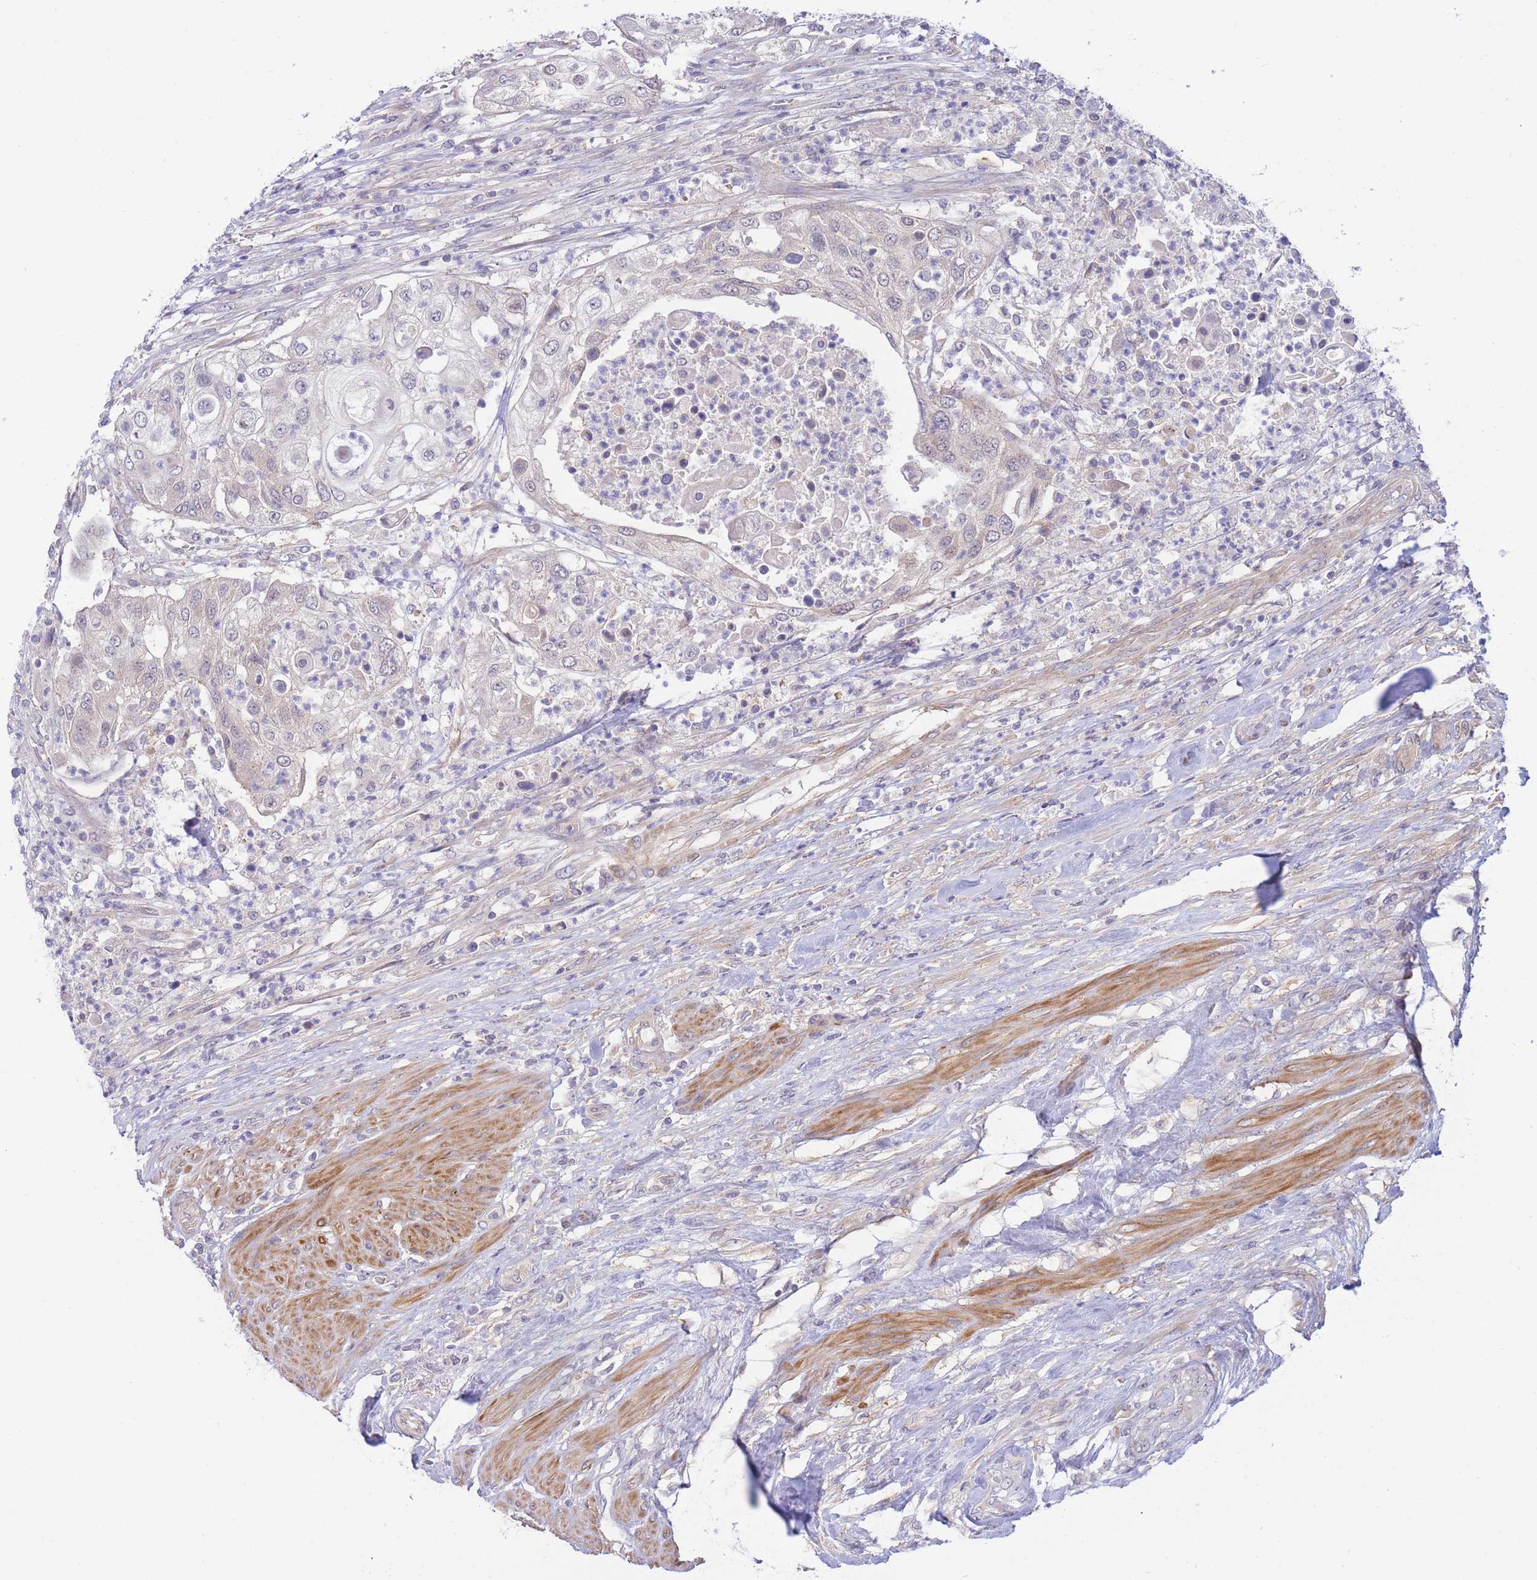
{"staining": {"intensity": "negative", "quantity": "none", "location": "none"}, "tissue": "urothelial cancer", "cell_type": "Tumor cells", "image_type": "cancer", "snomed": [{"axis": "morphology", "description": "Urothelial carcinoma, High grade"}, {"axis": "topography", "description": "Urinary bladder"}], "caption": "IHC image of neoplastic tissue: urothelial cancer stained with DAB shows no significant protein positivity in tumor cells. (Stains: DAB immunohistochemistry with hematoxylin counter stain, Microscopy: brightfield microscopy at high magnification).", "gene": "APOL4", "patient": {"sex": "female", "age": 79}}